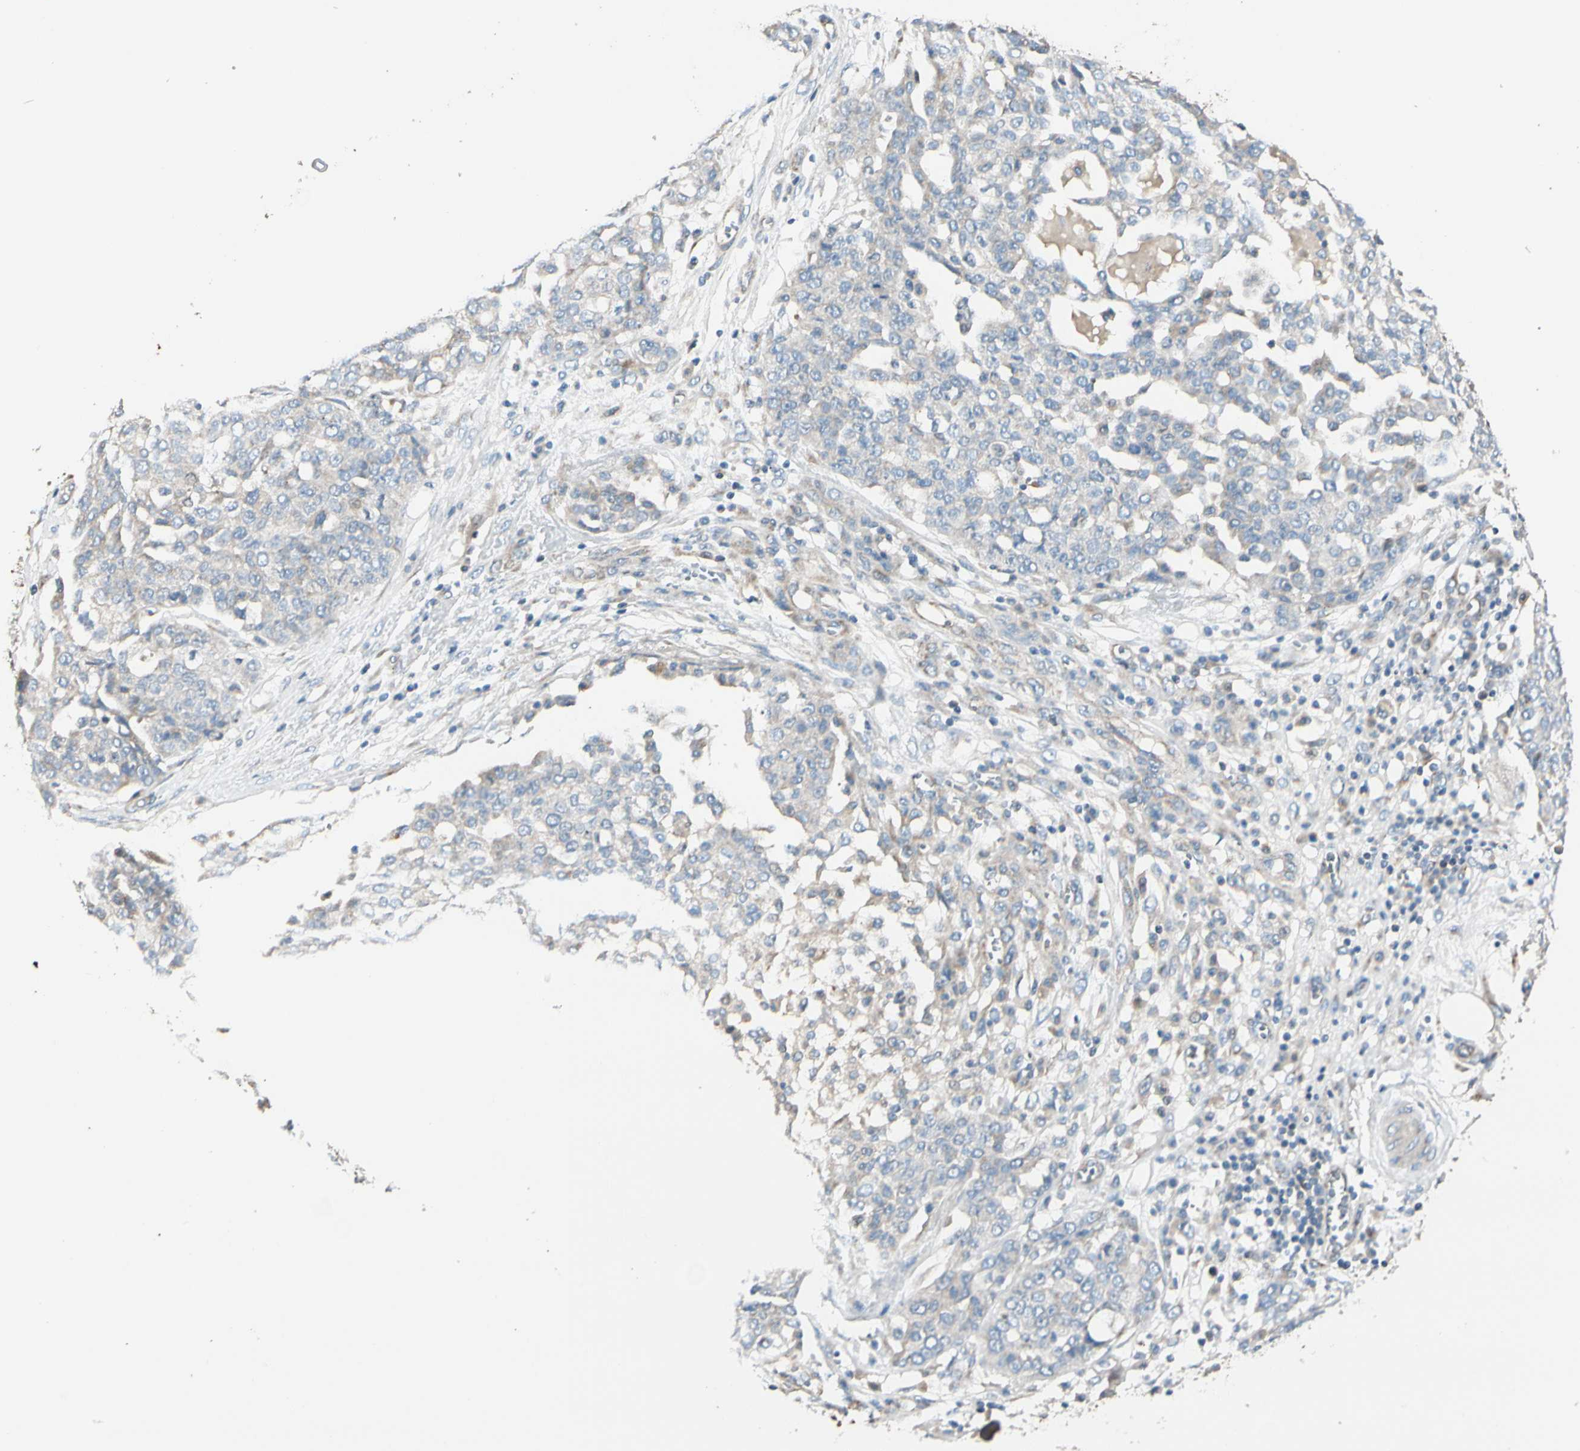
{"staining": {"intensity": "weak", "quantity": ">75%", "location": "cytoplasmic/membranous"}, "tissue": "ovarian cancer", "cell_type": "Tumor cells", "image_type": "cancer", "snomed": [{"axis": "morphology", "description": "Cystadenocarcinoma, serous, NOS"}, {"axis": "topography", "description": "Soft tissue"}, {"axis": "topography", "description": "Ovary"}], "caption": "Protein staining of ovarian serous cystadenocarcinoma tissue displays weak cytoplasmic/membranous staining in about >75% of tumor cells.", "gene": "EPHA3", "patient": {"sex": "female", "age": 57}}